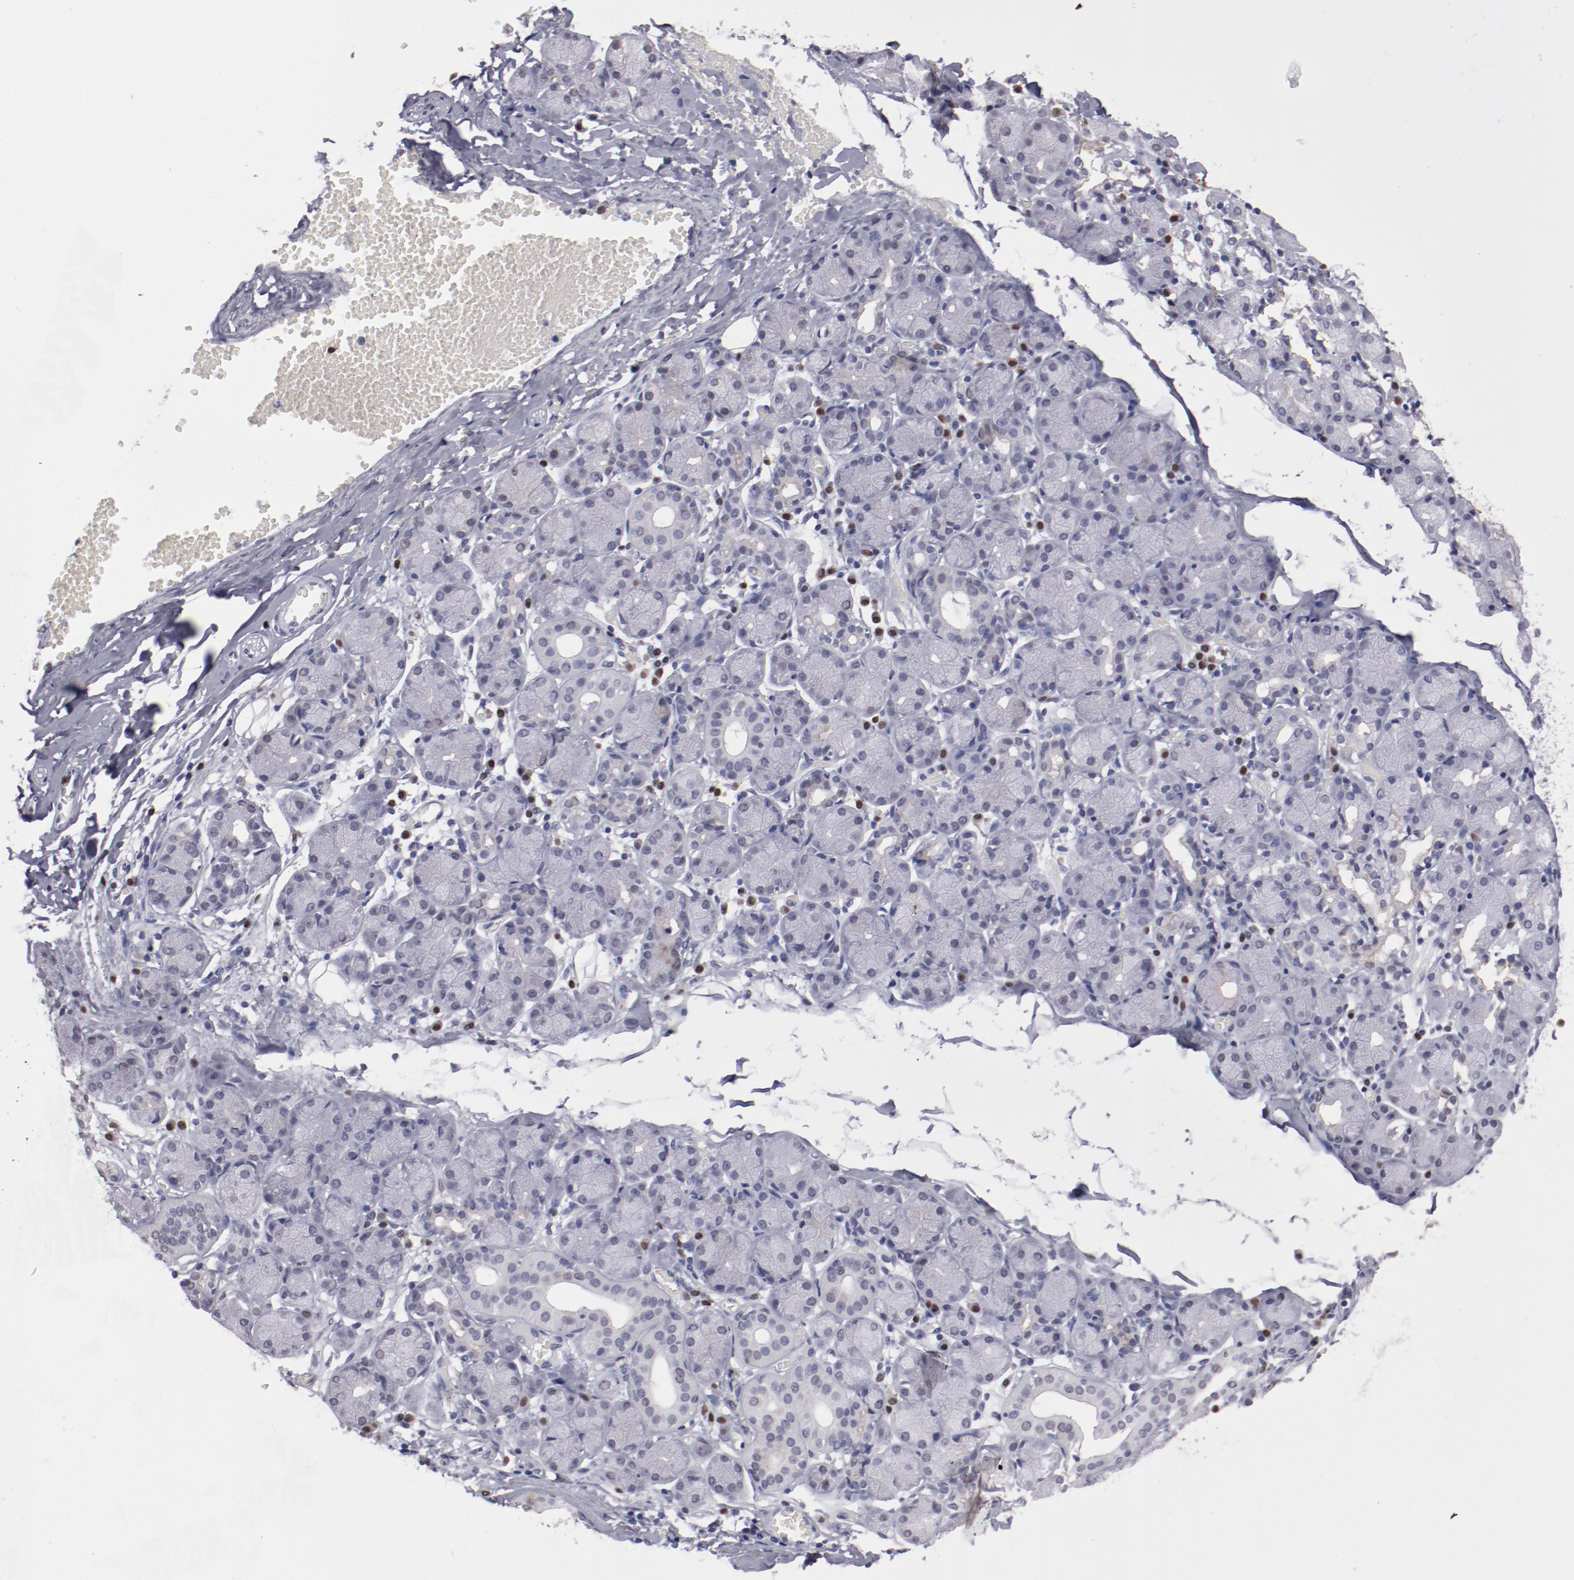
{"staining": {"intensity": "weak", "quantity": "<25%", "location": "nuclear"}, "tissue": "salivary gland", "cell_type": "Glandular cells", "image_type": "normal", "snomed": [{"axis": "morphology", "description": "Normal tissue, NOS"}, {"axis": "topography", "description": "Salivary gland"}], "caption": "Immunohistochemistry photomicrograph of normal salivary gland stained for a protein (brown), which shows no positivity in glandular cells. (Brightfield microscopy of DAB (3,3'-diaminobenzidine) immunohistochemistry at high magnification).", "gene": "IRF4", "patient": {"sex": "female", "age": 24}}